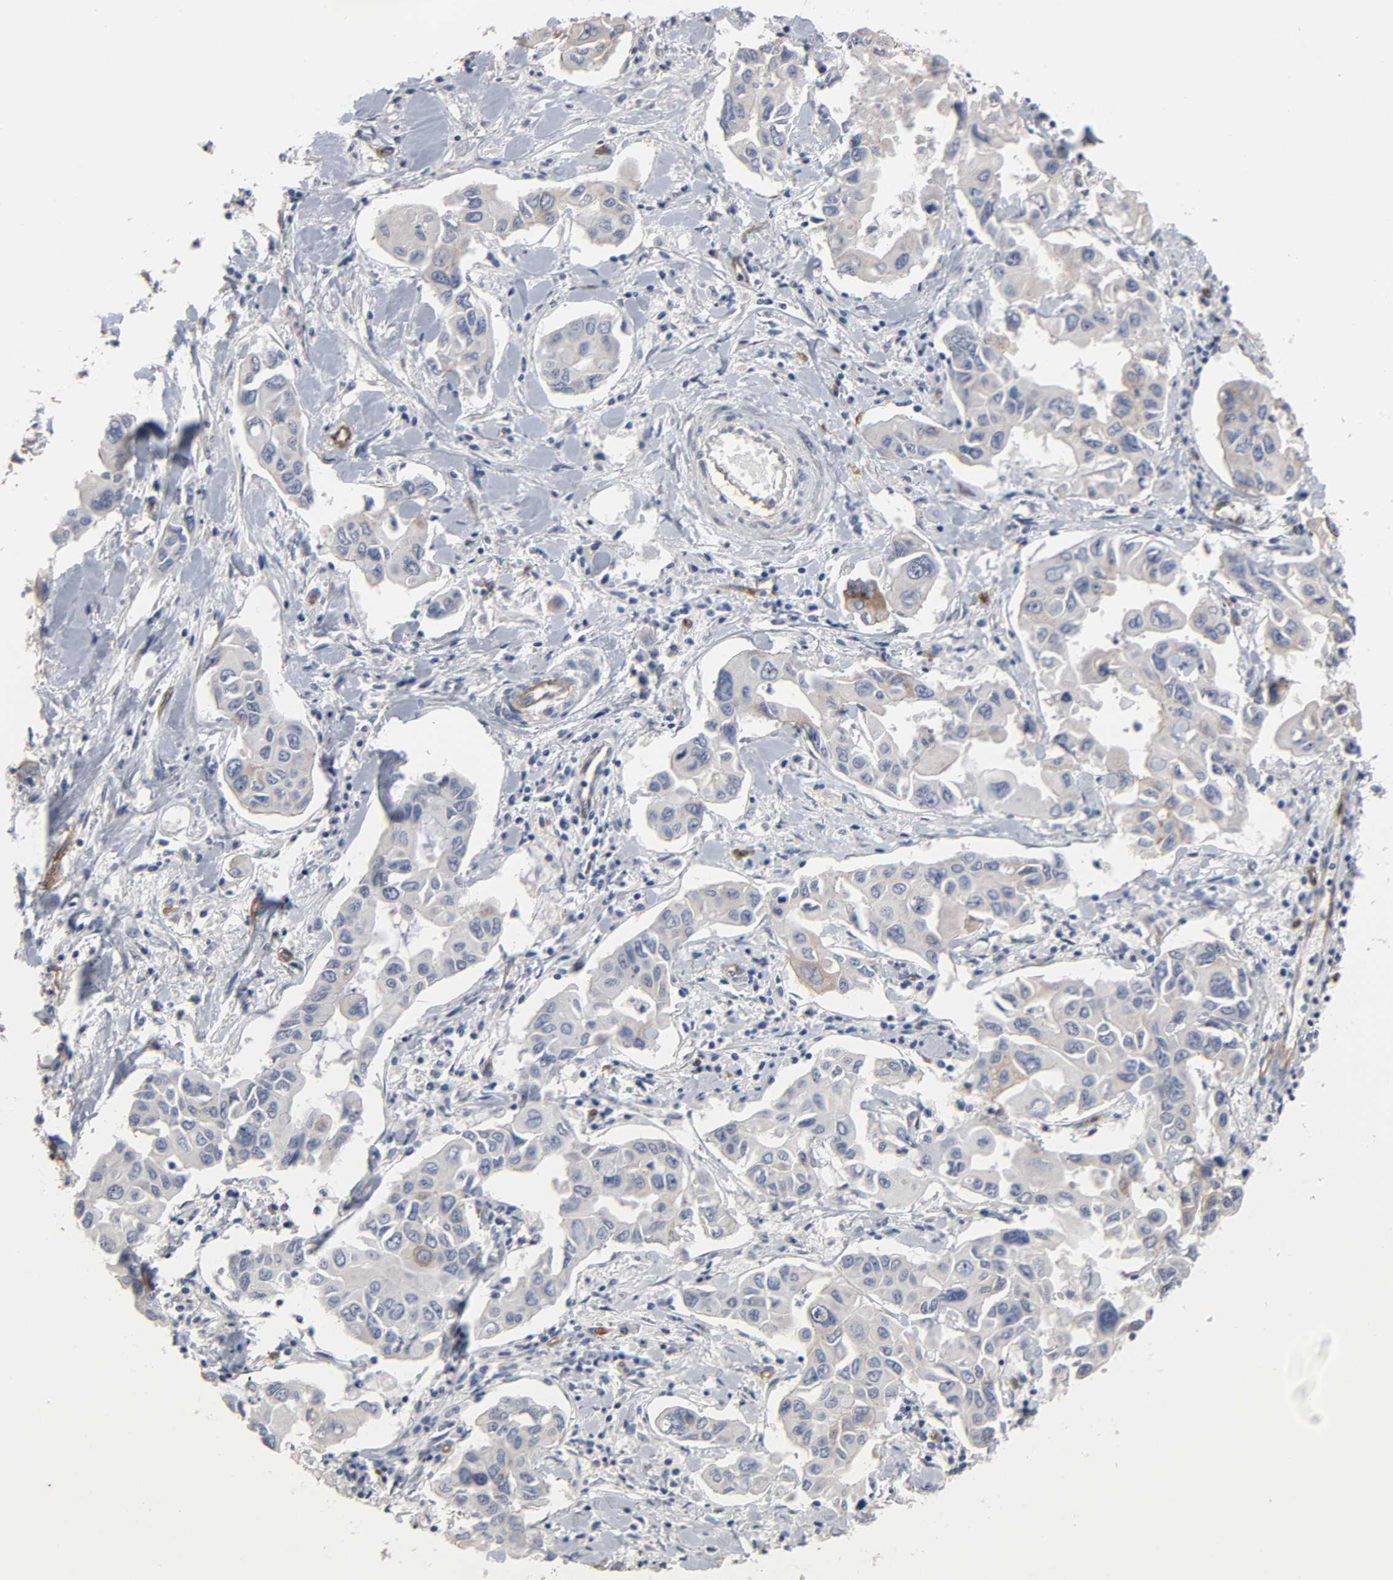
{"staining": {"intensity": "negative", "quantity": "none", "location": "none"}, "tissue": "lung cancer", "cell_type": "Tumor cells", "image_type": "cancer", "snomed": [{"axis": "morphology", "description": "Adenocarcinoma, NOS"}, {"axis": "topography", "description": "Lymph node"}, {"axis": "topography", "description": "Lung"}], "caption": "IHC micrograph of neoplastic tissue: lung adenocarcinoma stained with DAB shows no significant protein positivity in tumor cells.", "gene": "KDR", "patient": {"sex": "male", "age": 64}}